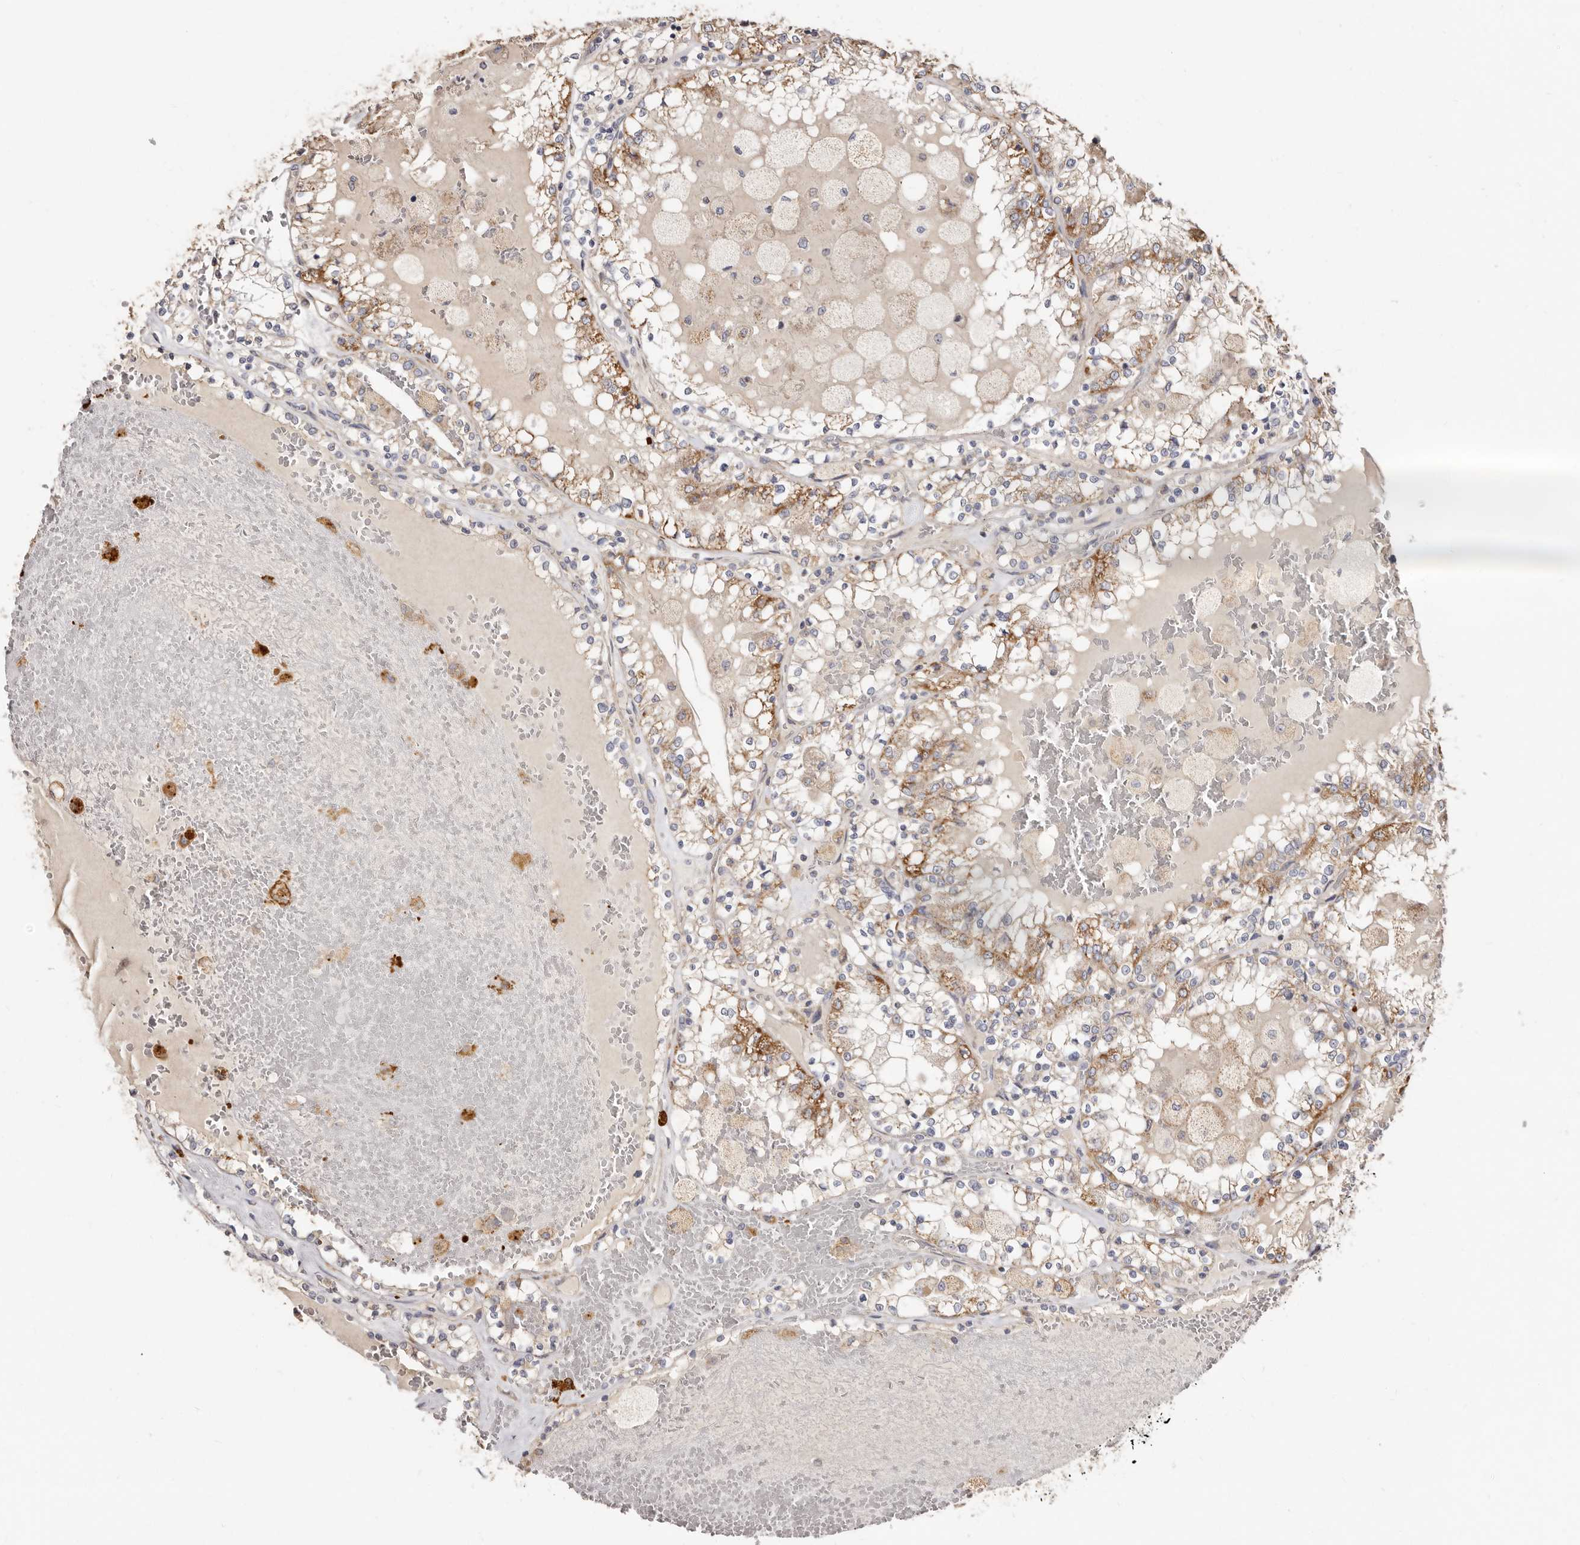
{"staining": {"intensity": "moderate", "quantity": ">75%", "location": "cytoplasmic/membranous"}, "tissue": "renal cancer", "cell_type": "Tumor cells", "image_type": "cancer", "snomed": [{"axis": "morphology", "description": "Adenocarcinoma, NOS"}, {"axis": "topography", "description": "Kidney"}], "caption": "Moderate cytoplasmic/membranous expression is appreciated in about >75% of tumor cells in adenocarcinoma (renal).", "gene": "BAIAP2L1", "patient": {"sex": "female", "age": 56}}